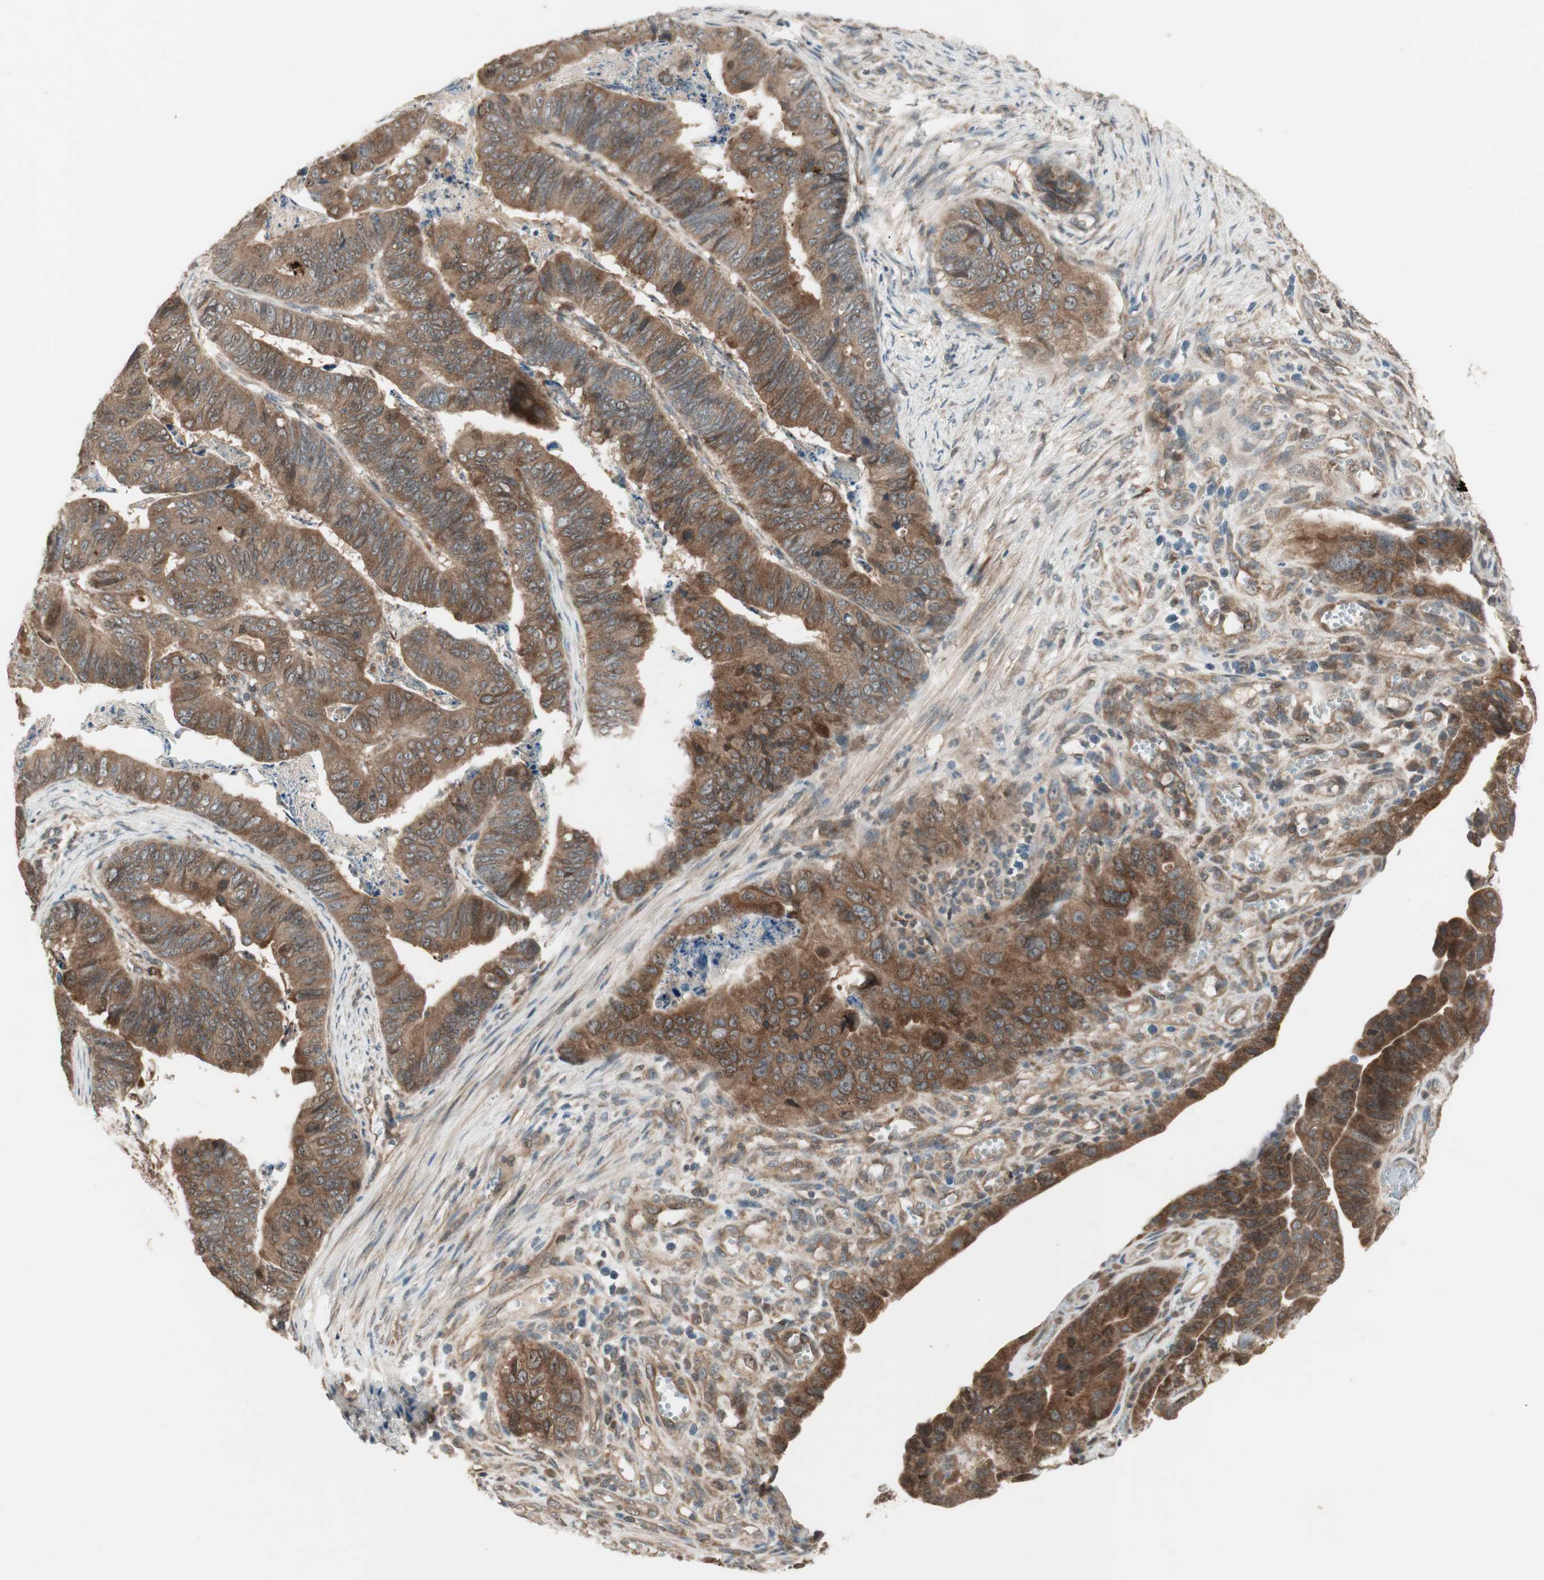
{"staining": {"intensity": "moderate", "quantity": ">75%", "location": "cytoplasmic/membranous"}, "tissue": "stomach cancer", "cell_type": "Tumor cells", "image_type": "cancer", "snomed": [{"axis": "morphology", "description": "Adenocarcinoma, NOS"}, {"axis": "topography", "description": "Stomach, lower"}], "caption": "A medium amount of moderate cytoplasmic/membranous expression is present in approximately >75% of tumor cells in stomach cancer tissue.", "gene": "ATP6AP2", "patient": {"sex": "male", "age": 77}}